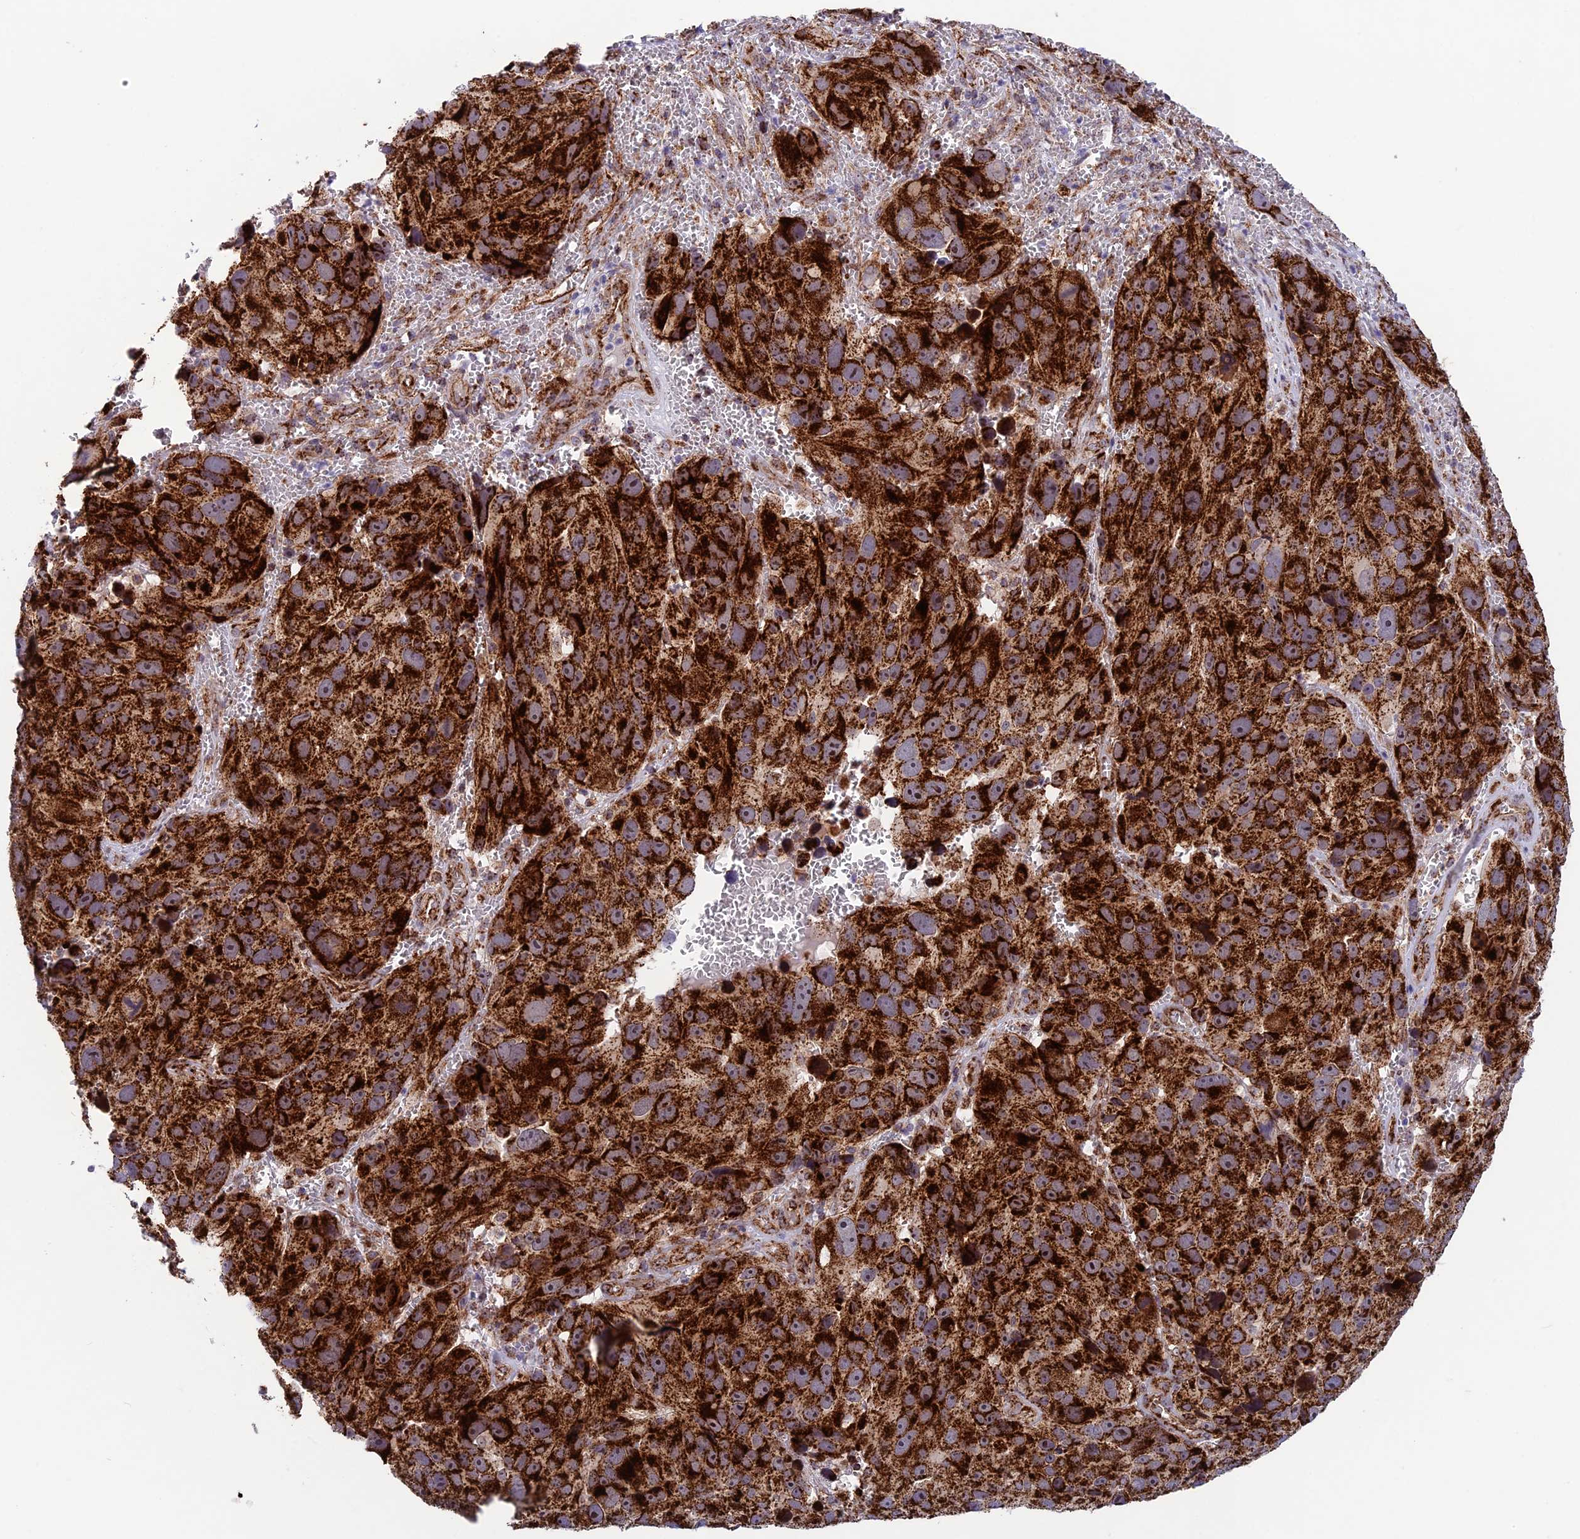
{"staining": {"intensity": "strong", "quantity": ">75%", "location": "cytoplasmic/membranous"}, "tissue": "melanoma", "cell_type": "Tumor cells", "image_type": "cancer", "snomed": [{"axis": "morphology", "description": "Malignant melanoma, NOS"}, {"axis": "topography", "description": "Skin"}], "caption": "A high amount of strong cytoplasmic/membranous positivity is seen in approximately >75% of tumor cells in malignant melanoma tissue.", "gene": "MRPS18B", "patient": {"sex": "male", "age": 84}}